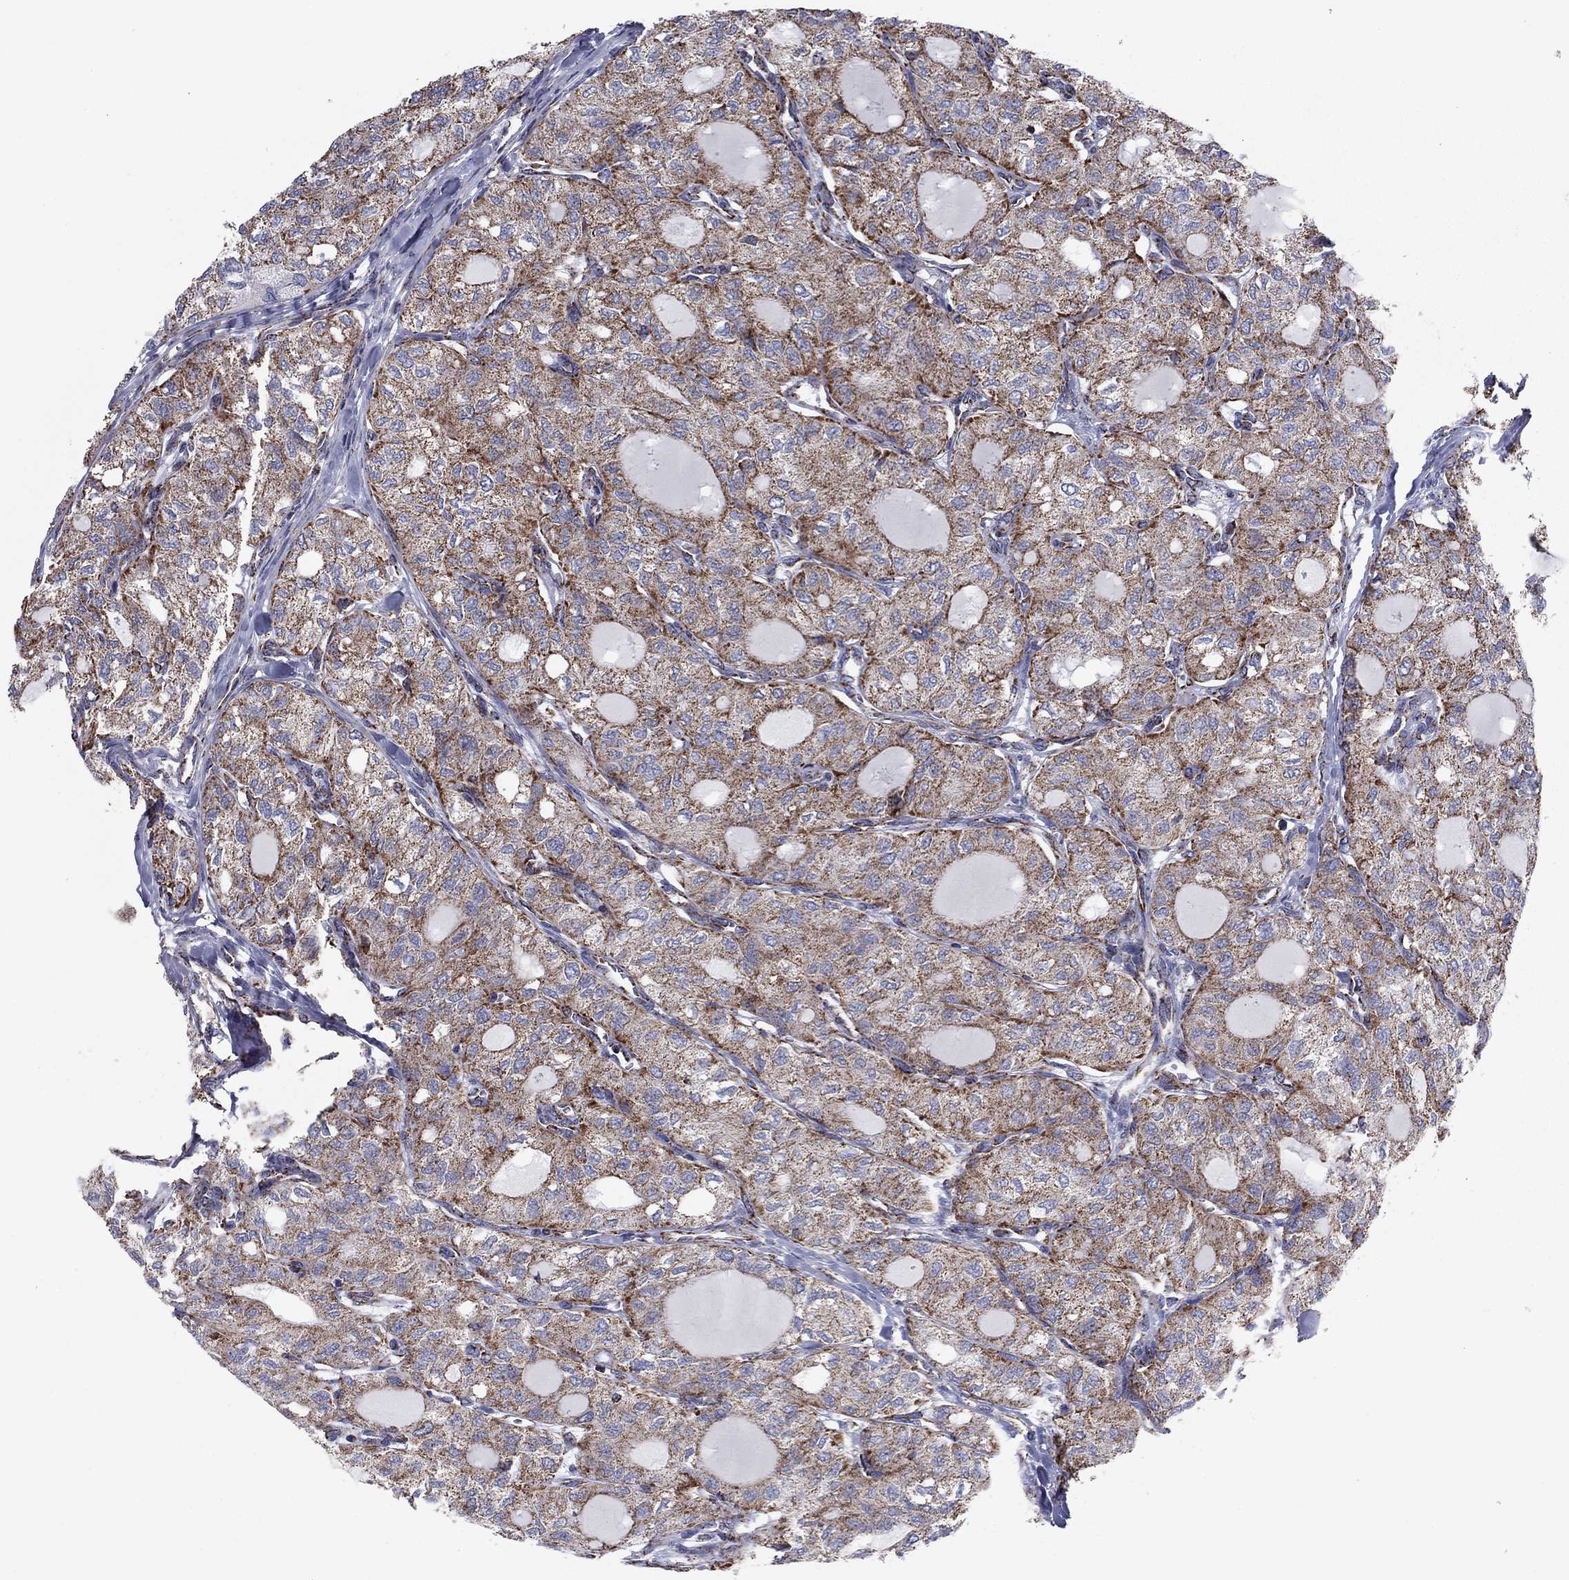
{"staining": {"intensity": "moderate", "quantity": "25%-75%", "location": "cytoplasmic/membranous"}, "tissue": "thyroid cancer", "cell_type": "Tumor cells", "image_type": "cancer", "snomed": [{"axis": "morphology", "description": "Follicular adenoma carcinoma, NOS"}, {"axis": "topography", "description": "Thyroid gland"}], "caption": "Protein staining shows moderate cytoplasmic/membranous expression in approximately 25%-75% of tumor cells in thyroid follicular adenoma carcinoma.", "gene": "NDUFV1", "patient": {"sex": "male", "age": 75}}